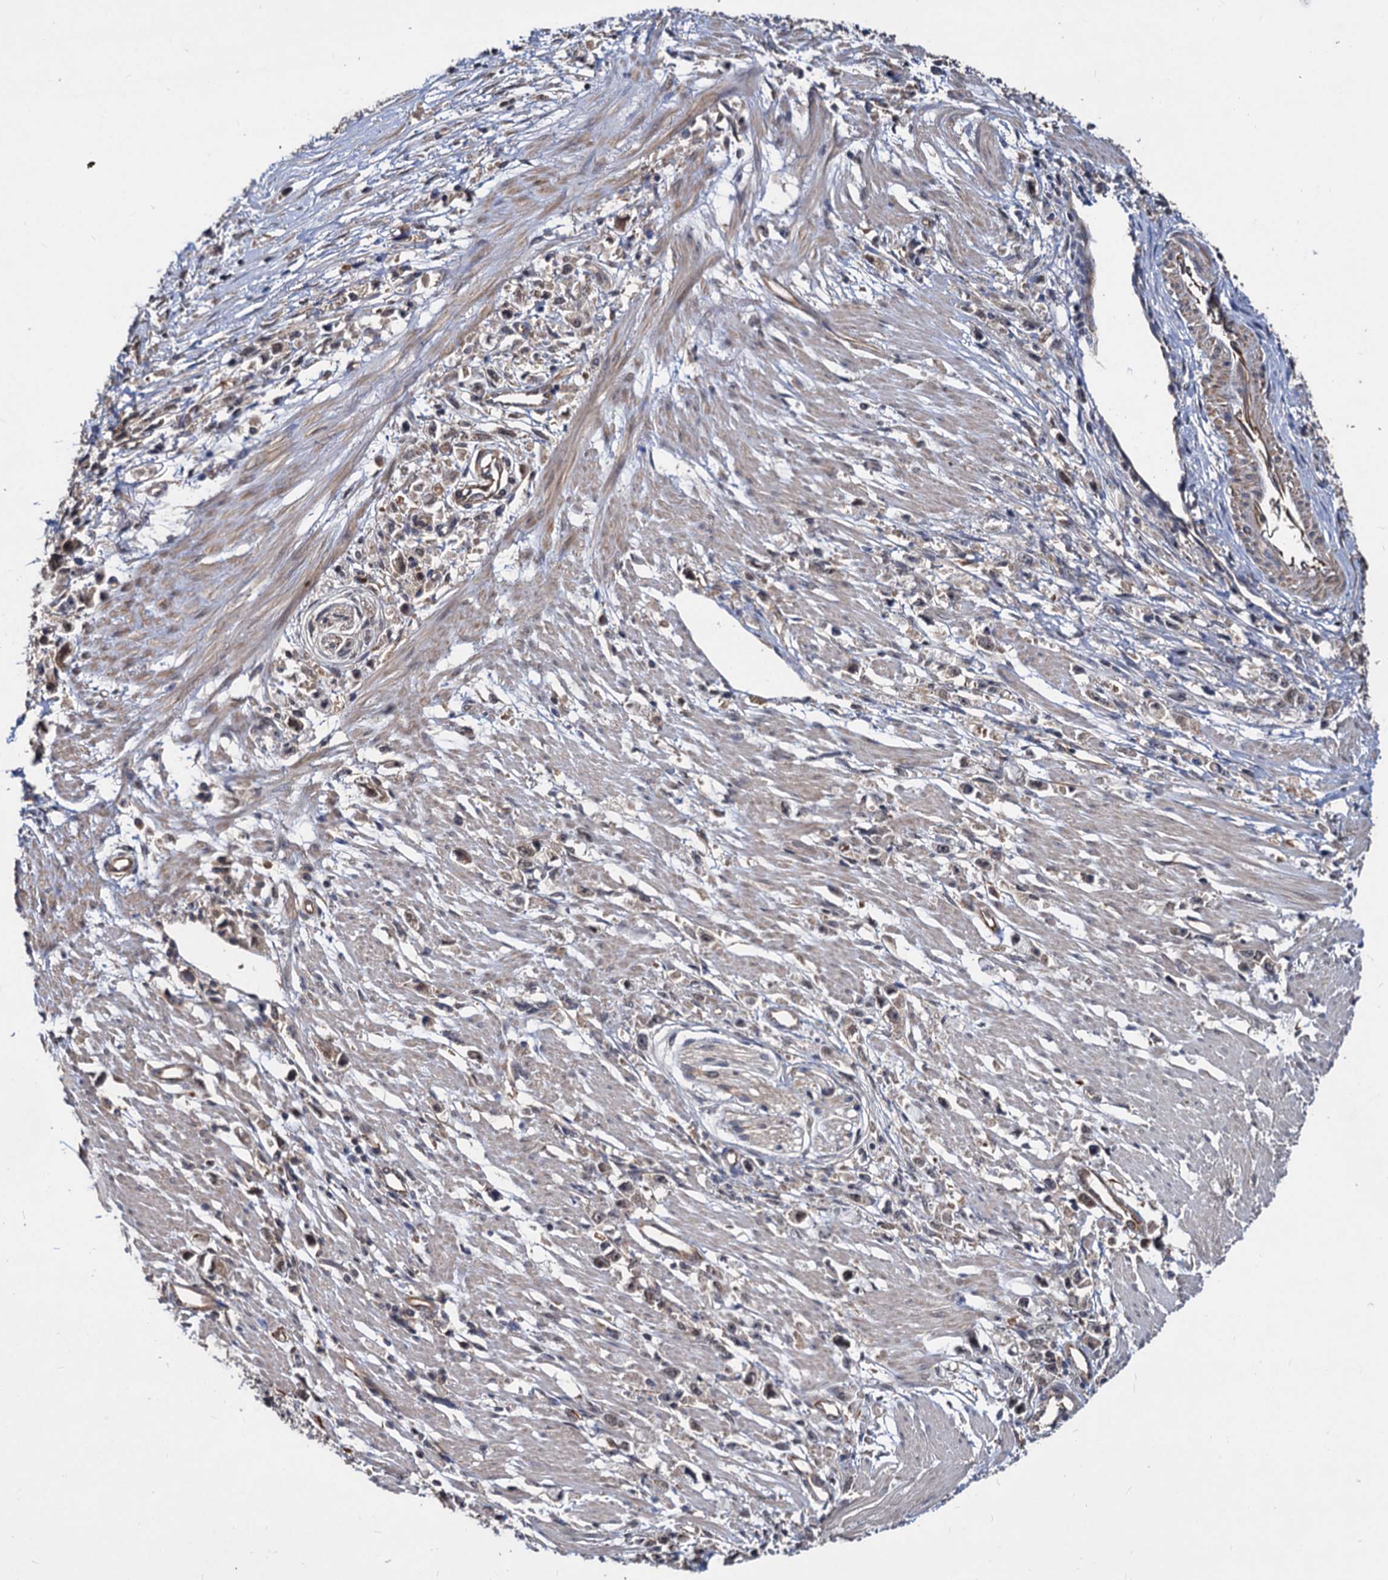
{"staining": {"intensity": "negative", "quantity": "none", "location": "none"}, "tissue": "stomach cancer", "cell_type": "Tumor cells", "image_type": "cancer", "snomed": [{"axis": "morphology", "description": "Adenocarcinoma, NOS"}, {"axis": "topography", "description": "Stomach"}], "caption": "Tumor cells are negative for protein expression in human stomach adenocarcinoma.", "gene": "PSMD4", "patient": {"sex": "female", "age": 59}}